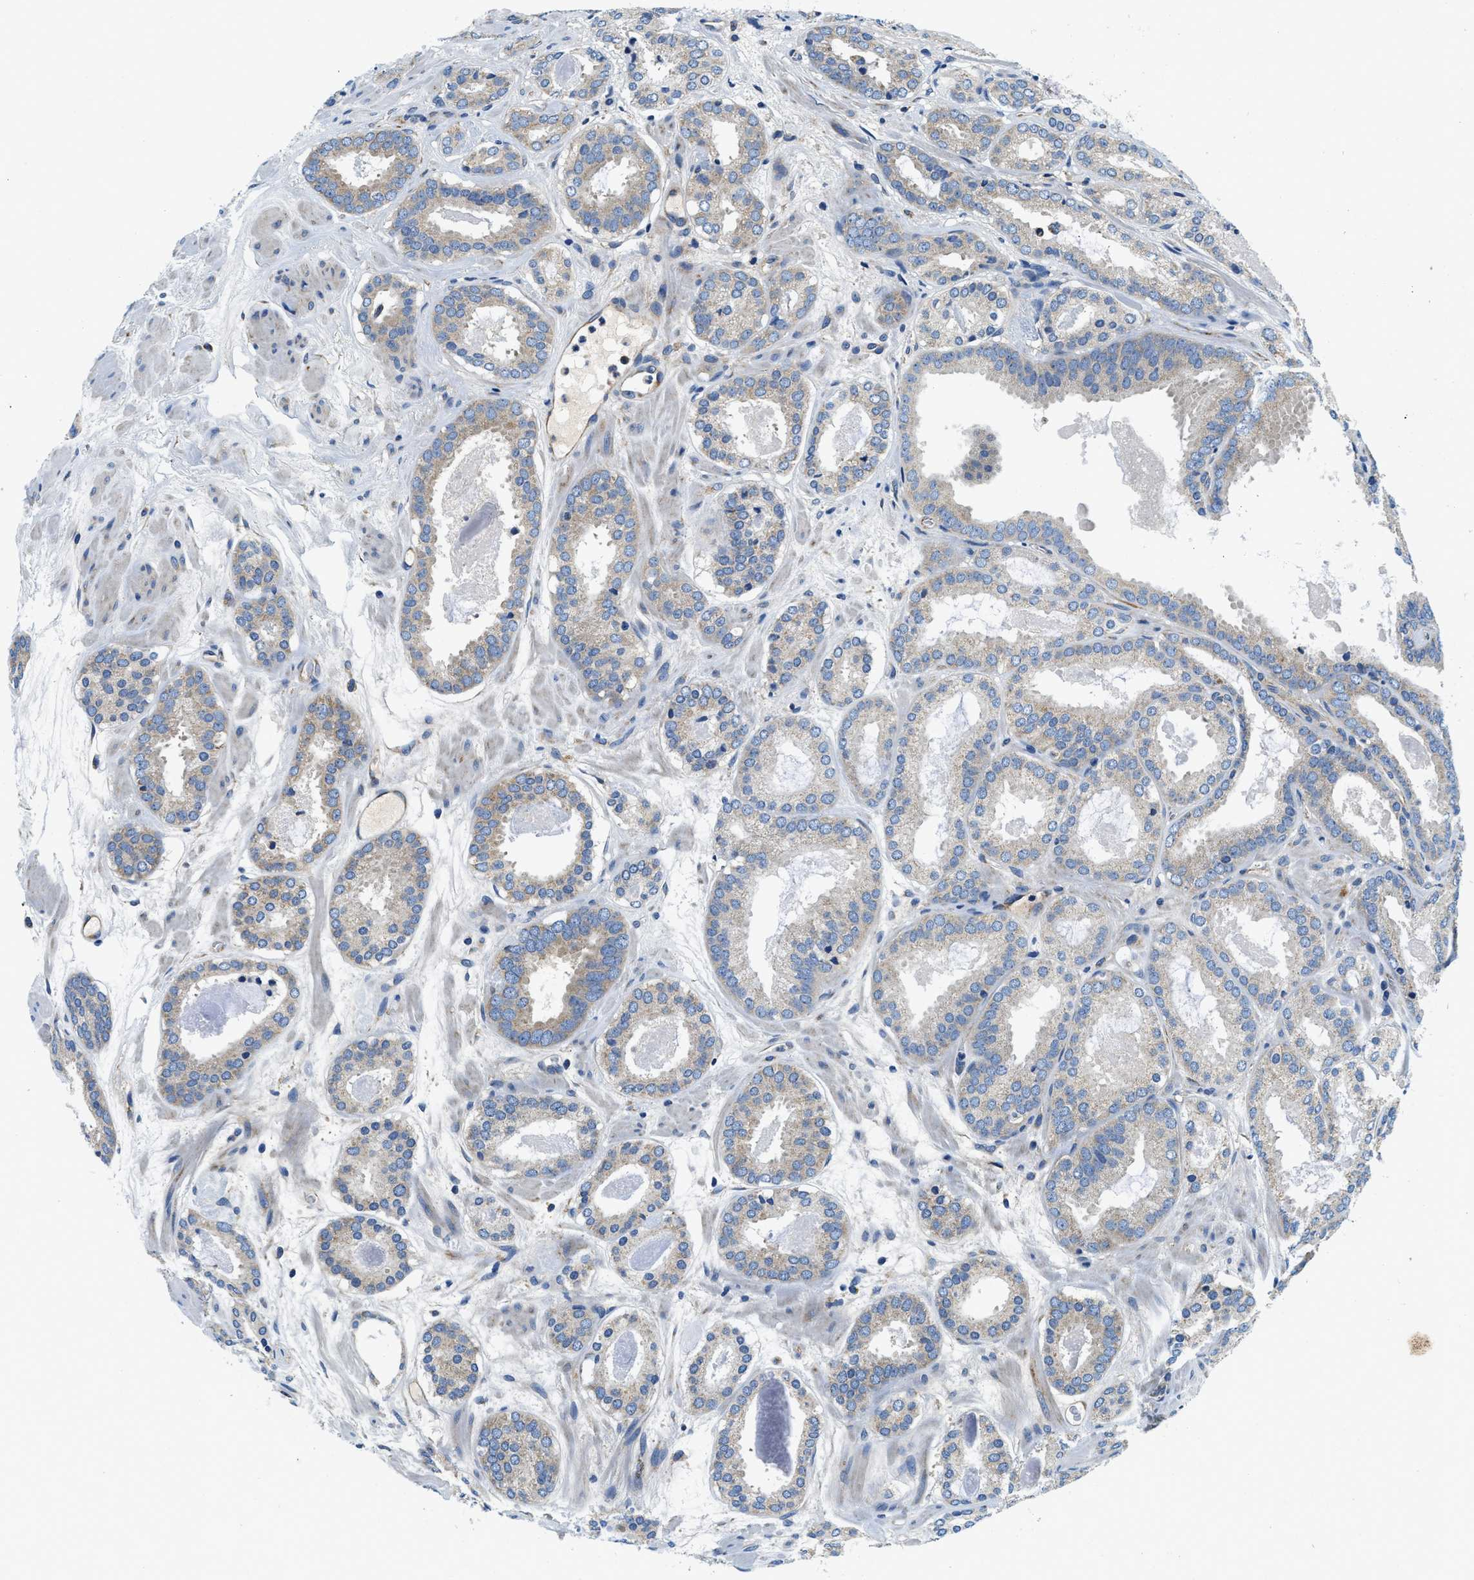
{"staining": {"intensity": "weak", "quantity": "<25%", "location": "cytoplasmic/membranous"}, "tissue": "prostate cancer", "cell_type": "Tumor cells", "image_type": "cancer", "snomed": [{"axis": "morphology", "description": "Adenocarcinoma, Low grade"}, {"axis": "topography", "description": "Prostate"}], "caption": "Tumor cells are negative for brown protein staining in prostate cancer (low-grade adenocarcinoma).", "gene": "SAMD4B", "patient": {"sex": "male", "age": 69}}